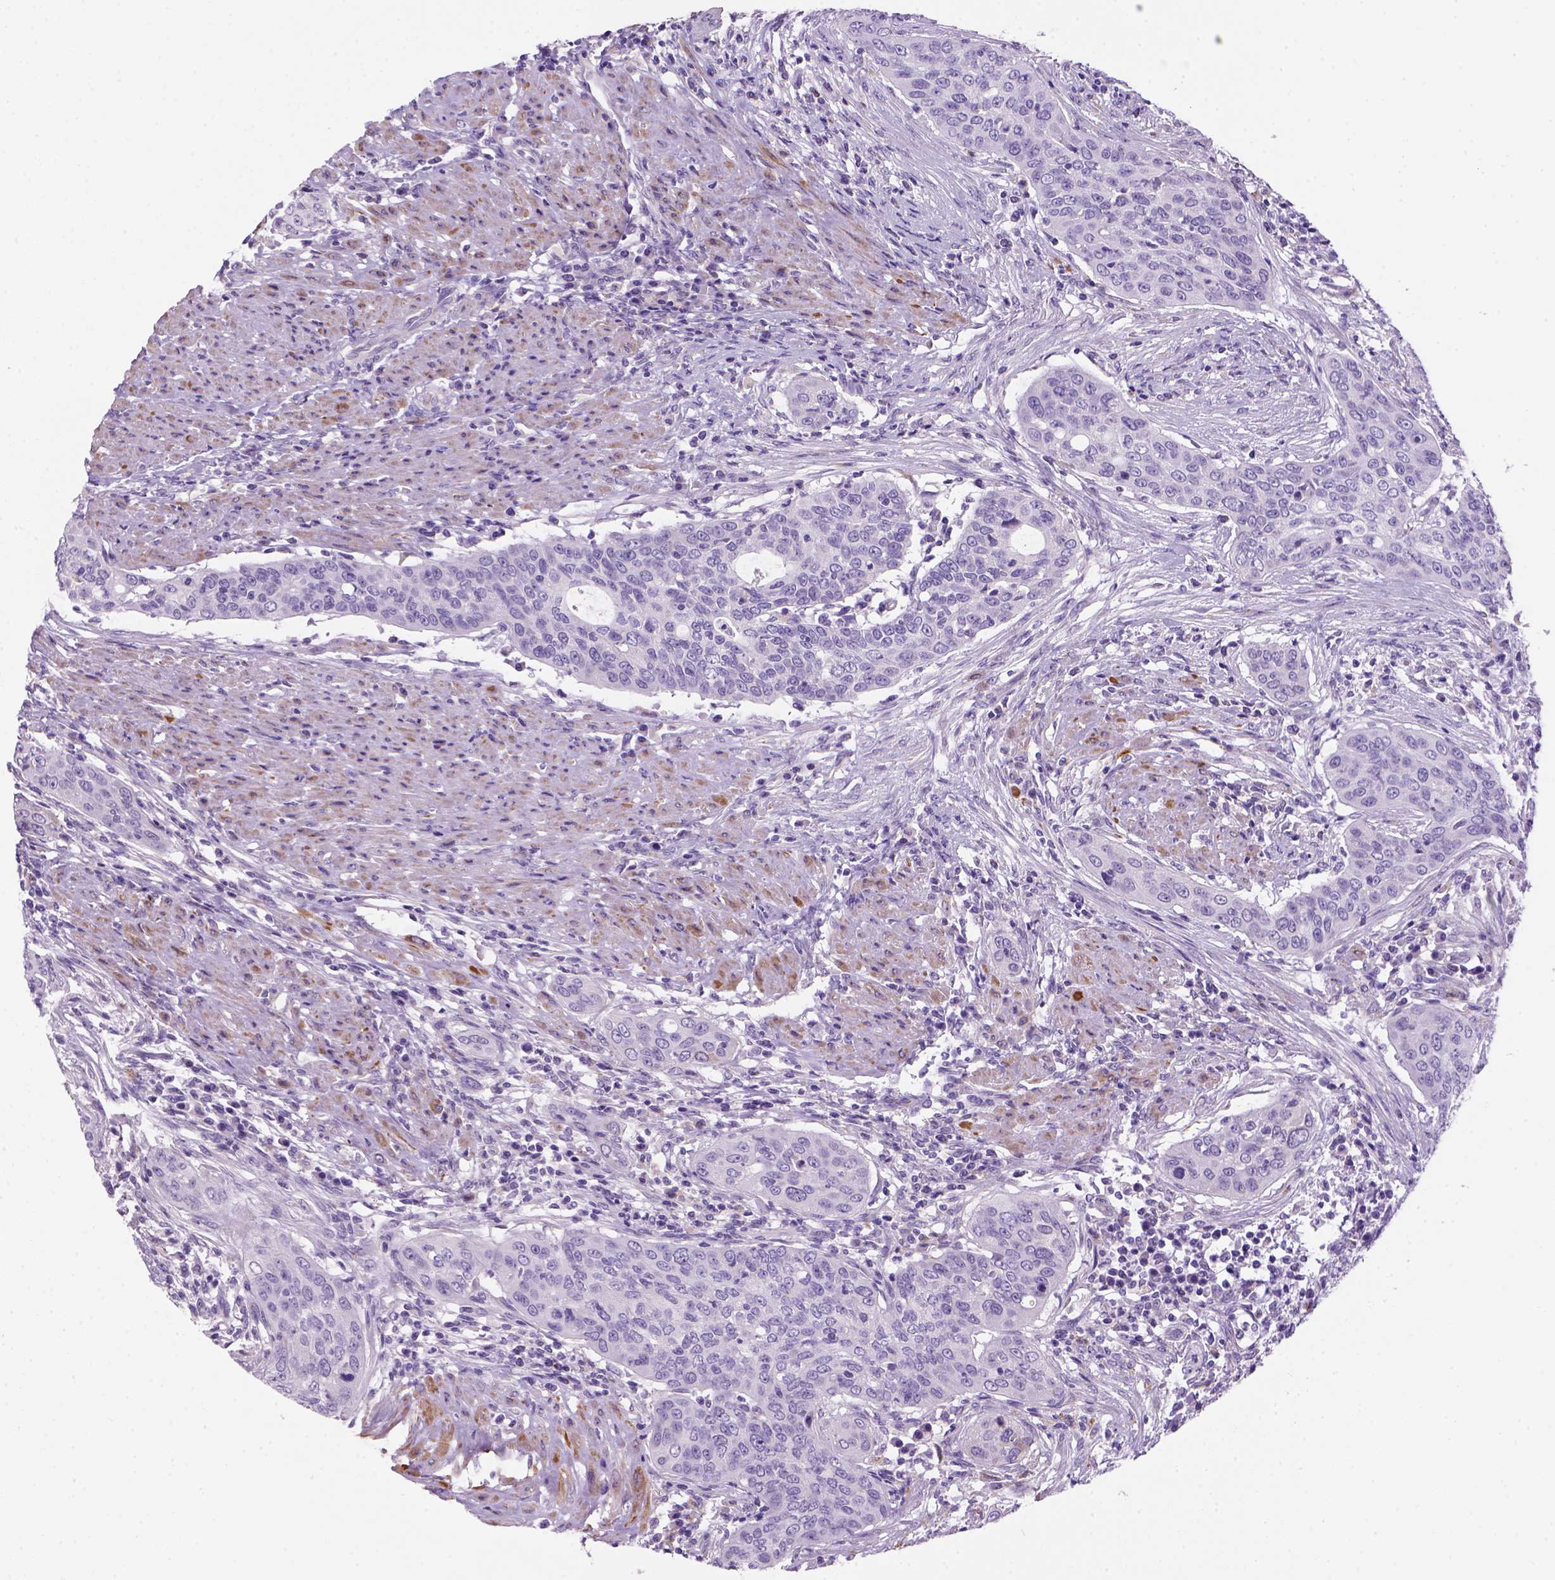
{"staining": {"intensity": "negative", "quantity": "none", "location": "none"}, "tissue": "urothelial cancer", "cell_type": "Tumor cells", "image_type": "cancer", "snomed": [{"axis": "morphology", "description": "Urothelial carcinoma, High grade"}, {"axis": "topography", "description": "Urinary bladder"}], "caption": "Urothelial cancer stained for a protein using immunohistochemistry displays no expression tumor cells.", "gene": "ARHGEF33", "patient": {"sex": "male", "age": 82}}